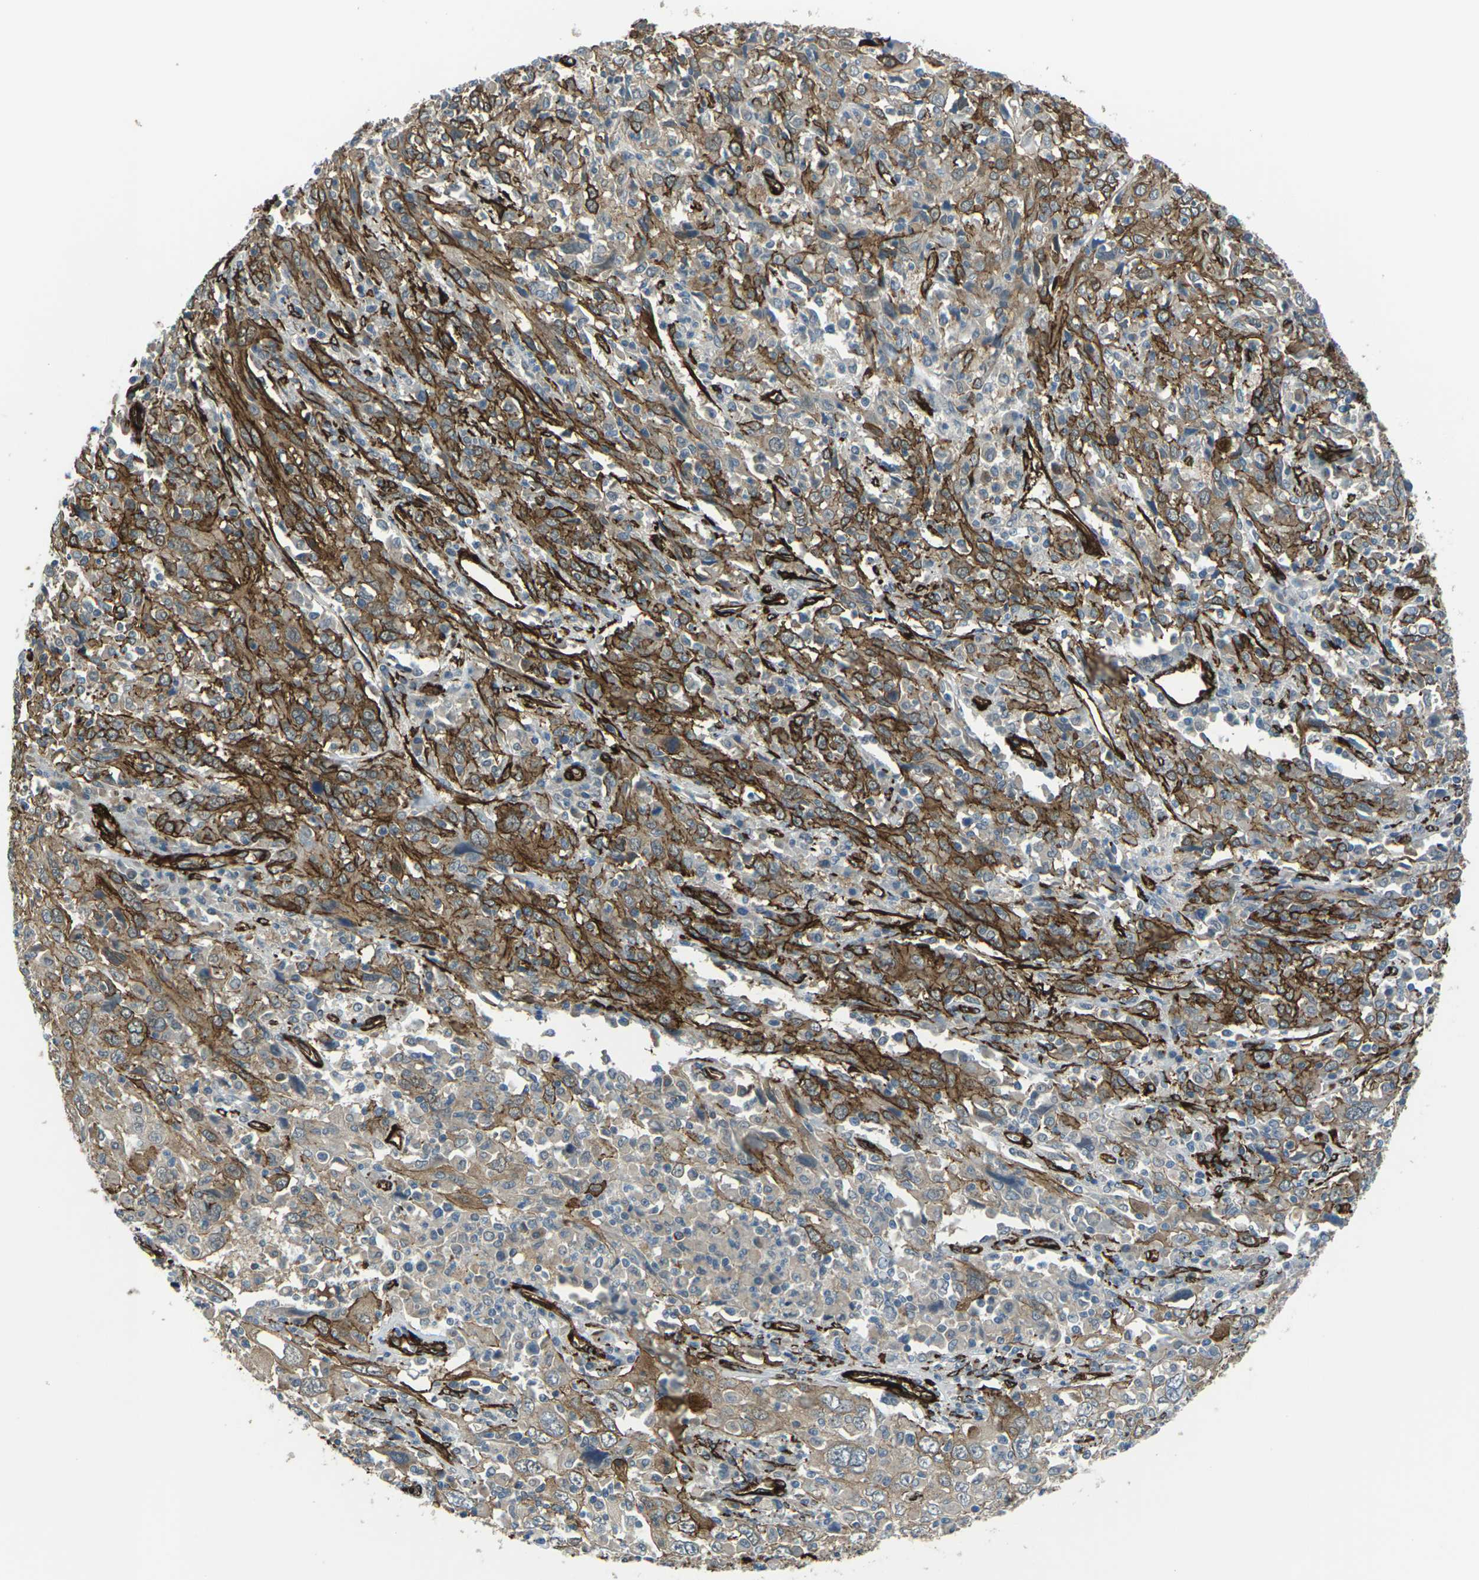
{"staining": {"intensity": "moderate", "quantity": "25%-75%", "location": "cytoplasmic/membranous"}, "tissue": "cervical cancer", "cell_type": "Tumor cells", "image_type": "cancer", "snomed": [{"axis": "morphology", "description": "Squamous cell carcinoma, NOS"}, {"axis": "topography", "description": "Cervix"}], "caption": "This photomicrograph exhibits cervical cancer stained with IHC to label a protein in brown. The cytoplasmic/membranous of tumor cells show moderate positivity for the protein. Nuclei are counter-stained blue.", "gene": "GRAMD1C", "patient": {"sex": "female", "age": 46}}